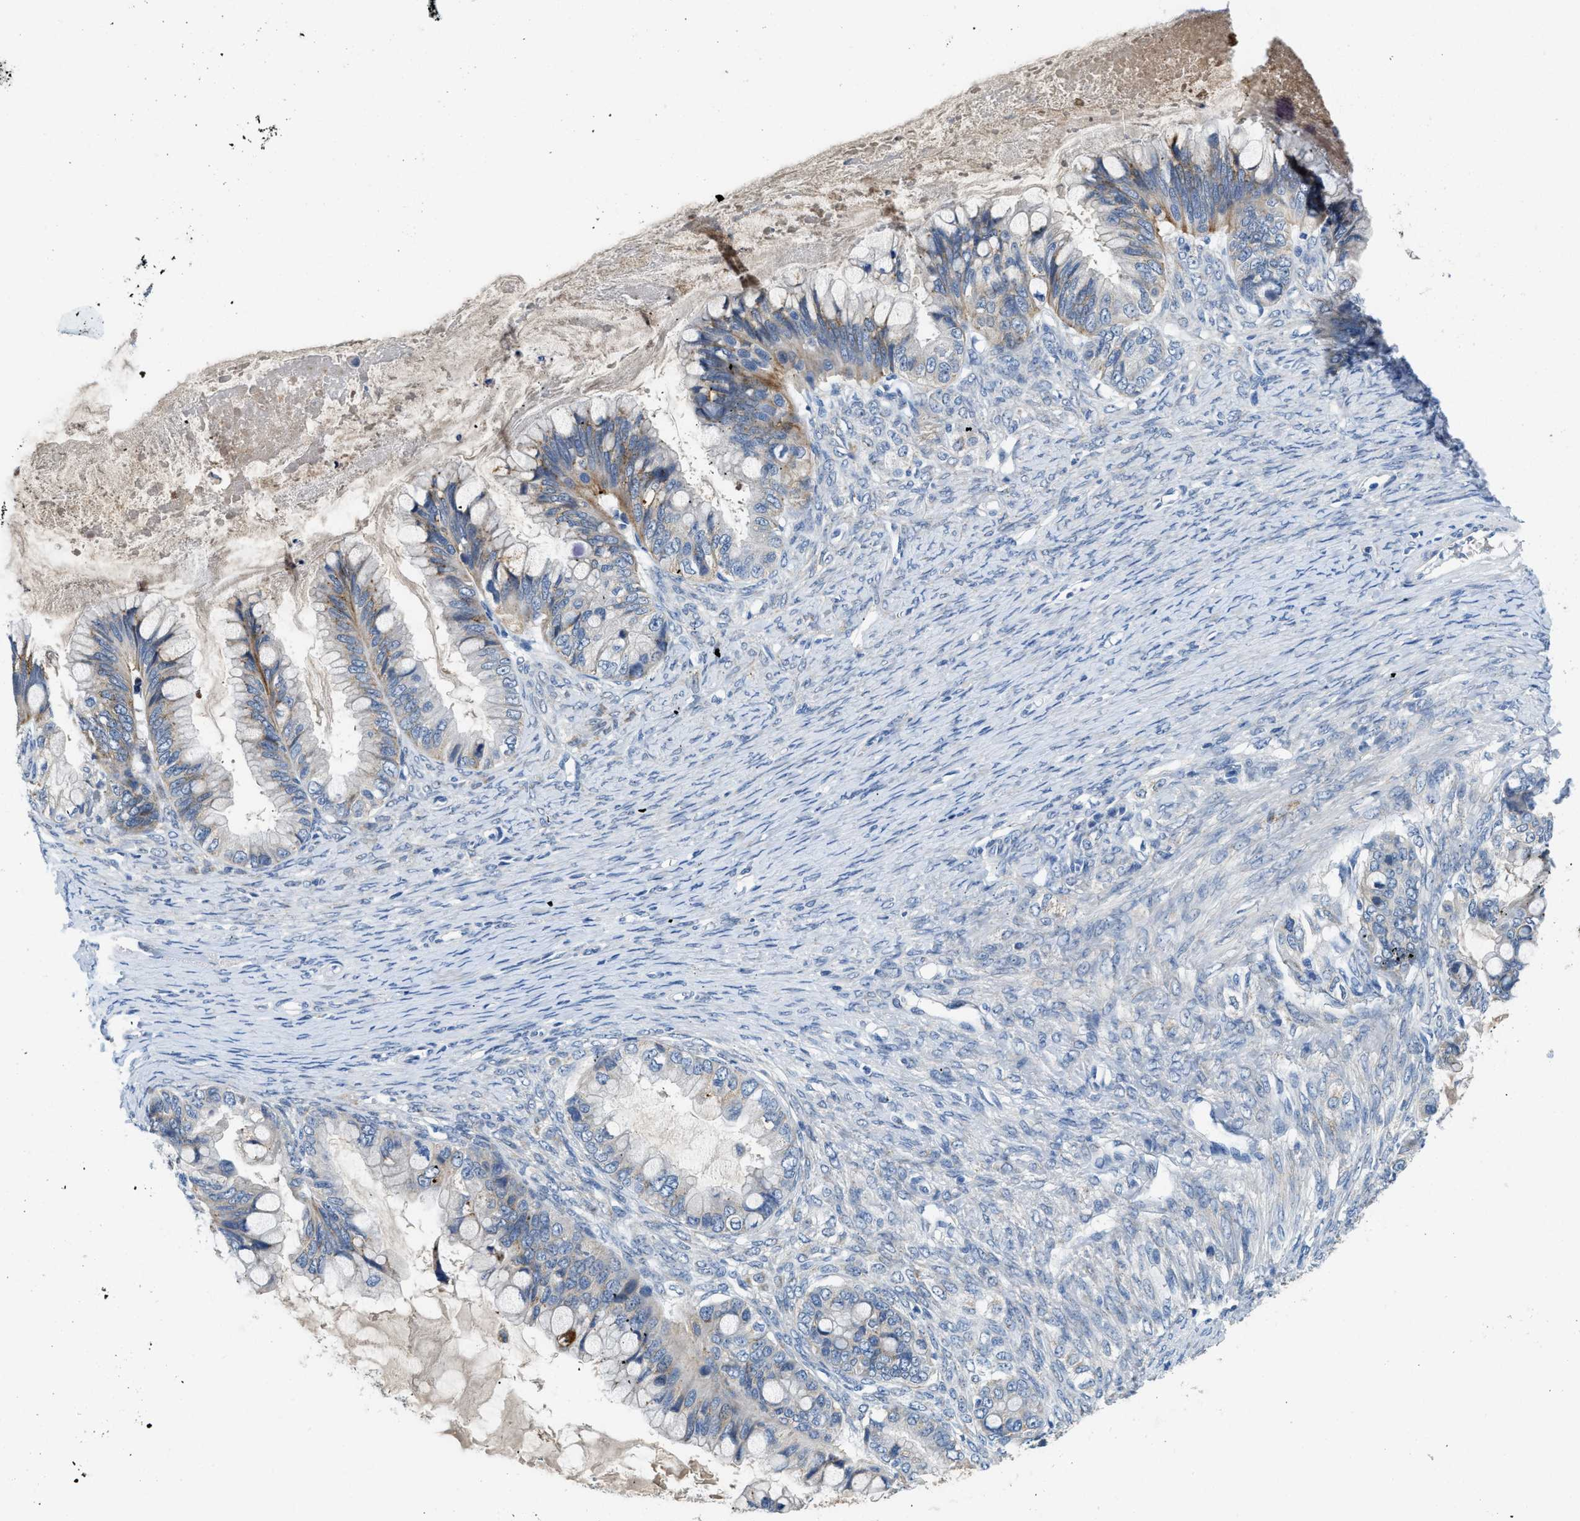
{"staining": {"intensity": "weak", "quantity": "25%-75%", "location": "cytoplasmic/membranous"}, "tissue": "ovarian cancer", "cell_type": "Tumor cells", "image_type": "cancer", "snomed": [{"axis": "morphology", "description": "Cystadenocarcinoma, mucinous, NOS"}, {"axis": "topography", "description": "Ovary"}], "caption": "Ovarian mucinous cystadenocarcinoma stained for a protein (brown) demonstrates weak cytoplasmic/membranous positive positivity in approximately 25%-75% of tumor cells.", "gene": "TSPAN3", "patient": {"sex": "female", "age": 80}}